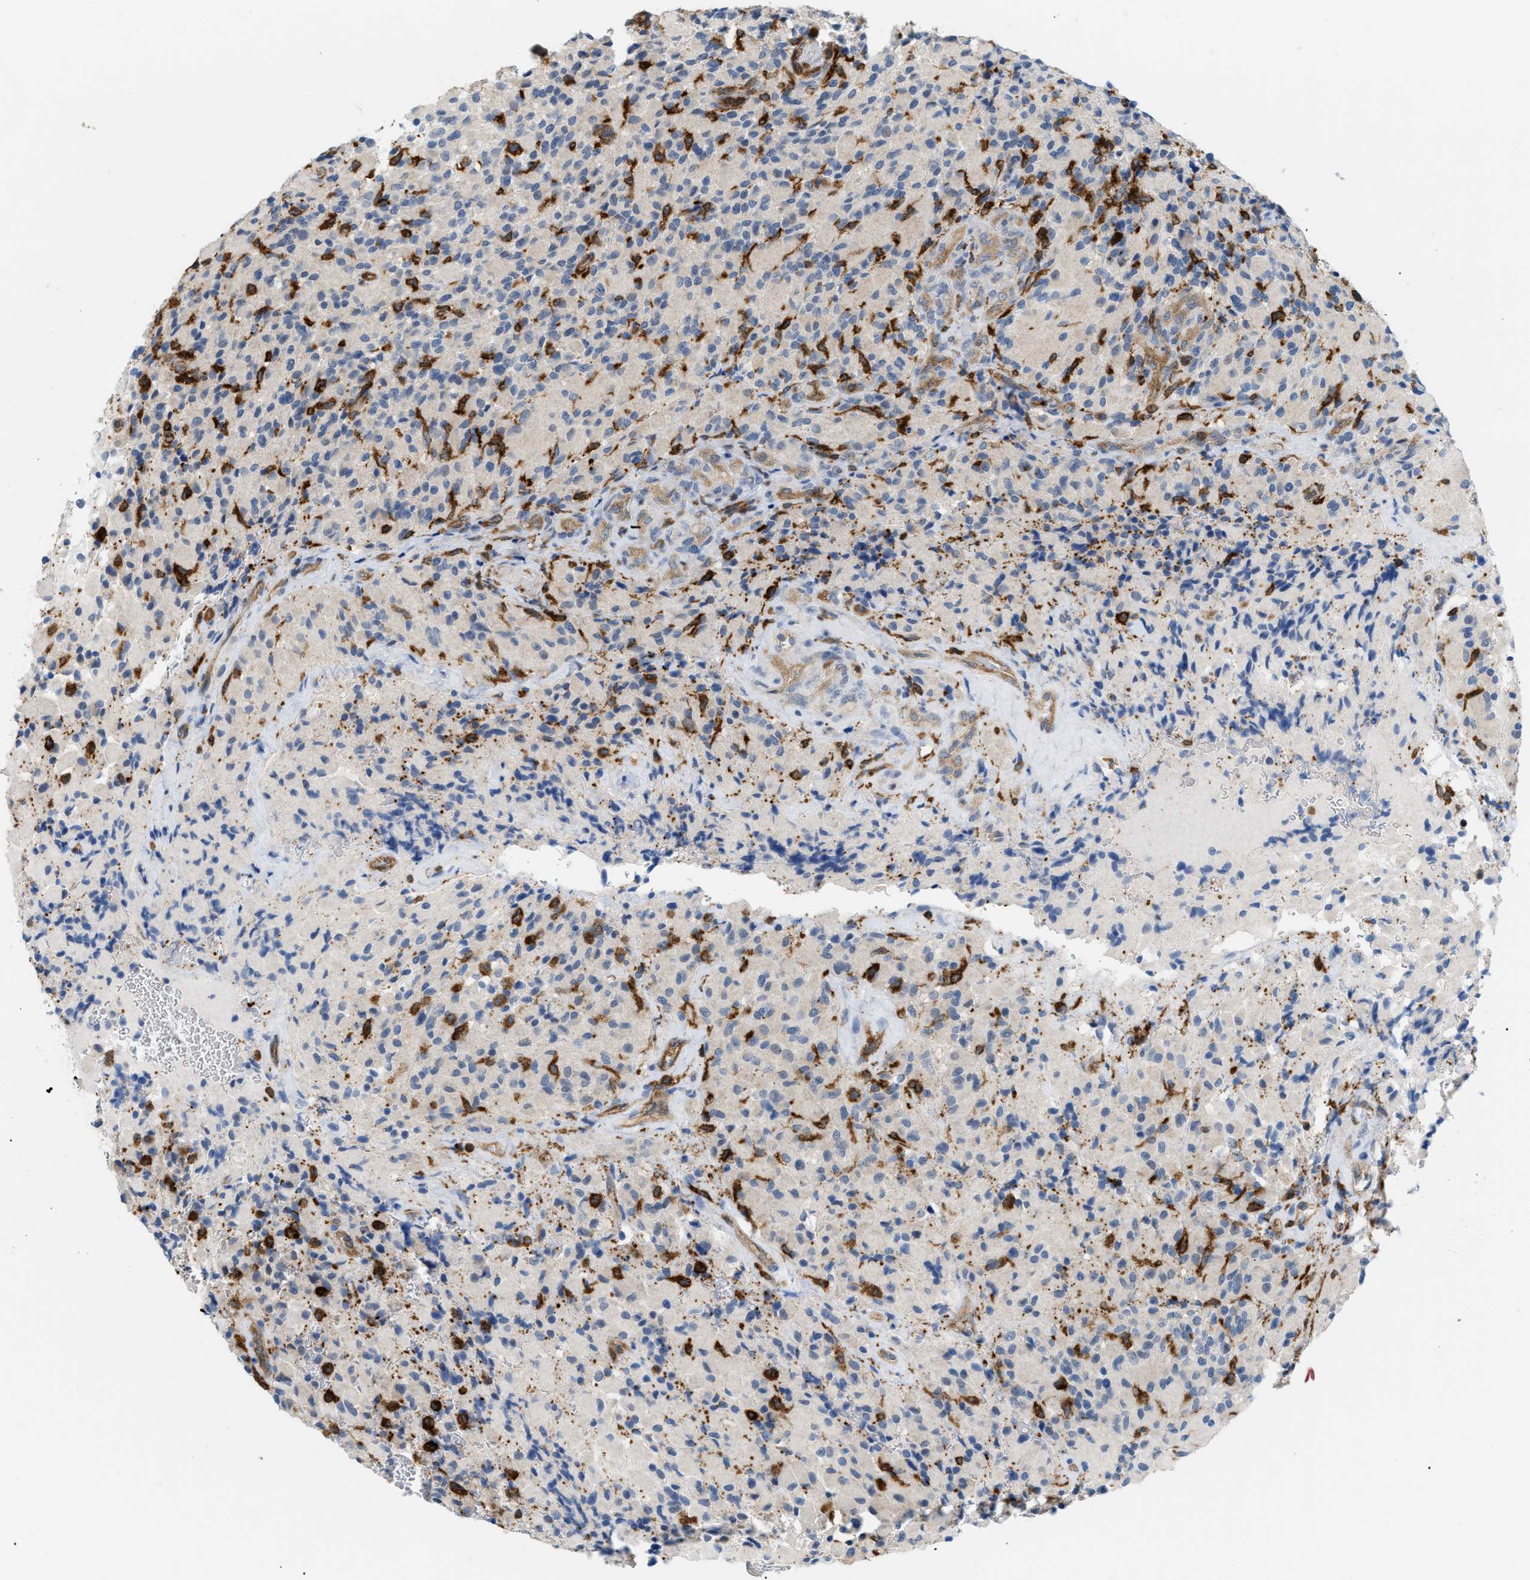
{"staining": {"intensity": "negative", "quantity": "none", "location": "none"}, "tissue": "glioma", "cell_type": "Tumor cells", "image_type": "cancer", "snomed": [{"axis": "morphology", "description": "Glioma, malignant, High grade"}, {"axis": "topography", "description": "Brain"}], "caption": "This photomicrograph is of malignant glioma (high-grade) stained with IHC to label a protein in brown with the nuclei are counter-stained blue. There is no positivity in tumor cells. (Brightfield microscopy of DAB immunohistochemistry at high magnification).", "gene": "INPP5D", "patient": {"sex": "male", "age": 71}}